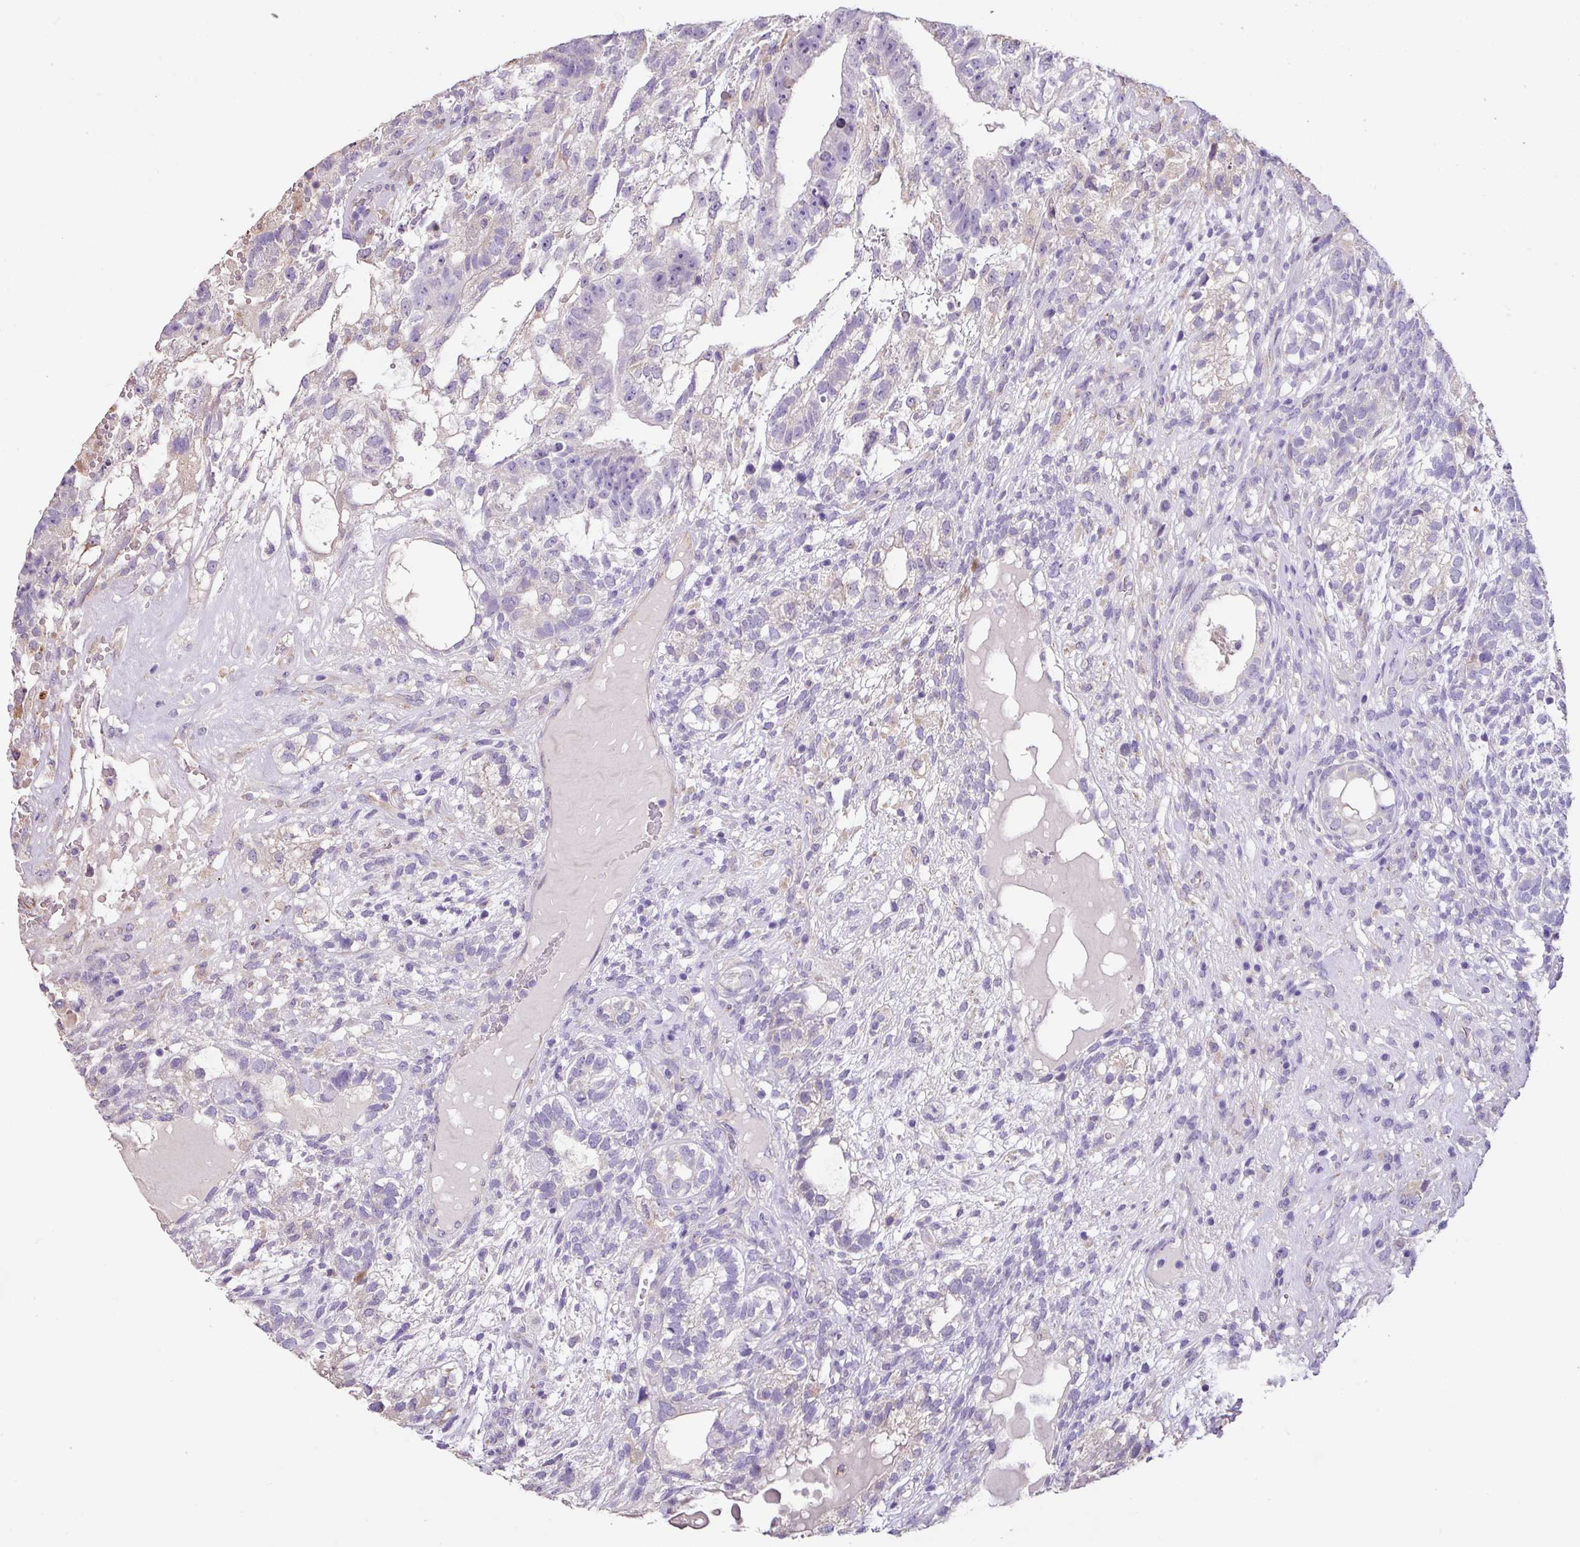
{"staining": {"intensity": "negative", "quantity": "none", "location": "none"}, "tissue": "testis cancer", "cell_type": "Tumor cells", "image_type": "cancer", "snomed": [{"axis": "morphology", "description": "Seminoma, NOS"}, {"axis": "morphology", "description": "Carcinoma, Embryonal, NOS"}, {"axis": "topography", "description": "Testis"}], "caption": "A histopathology image of seminoma (testis) stained for a protein exhibits no brown staining in tumor cells.", "gene": "ZG16", "patient": {"sex": "male", "age": 41}}